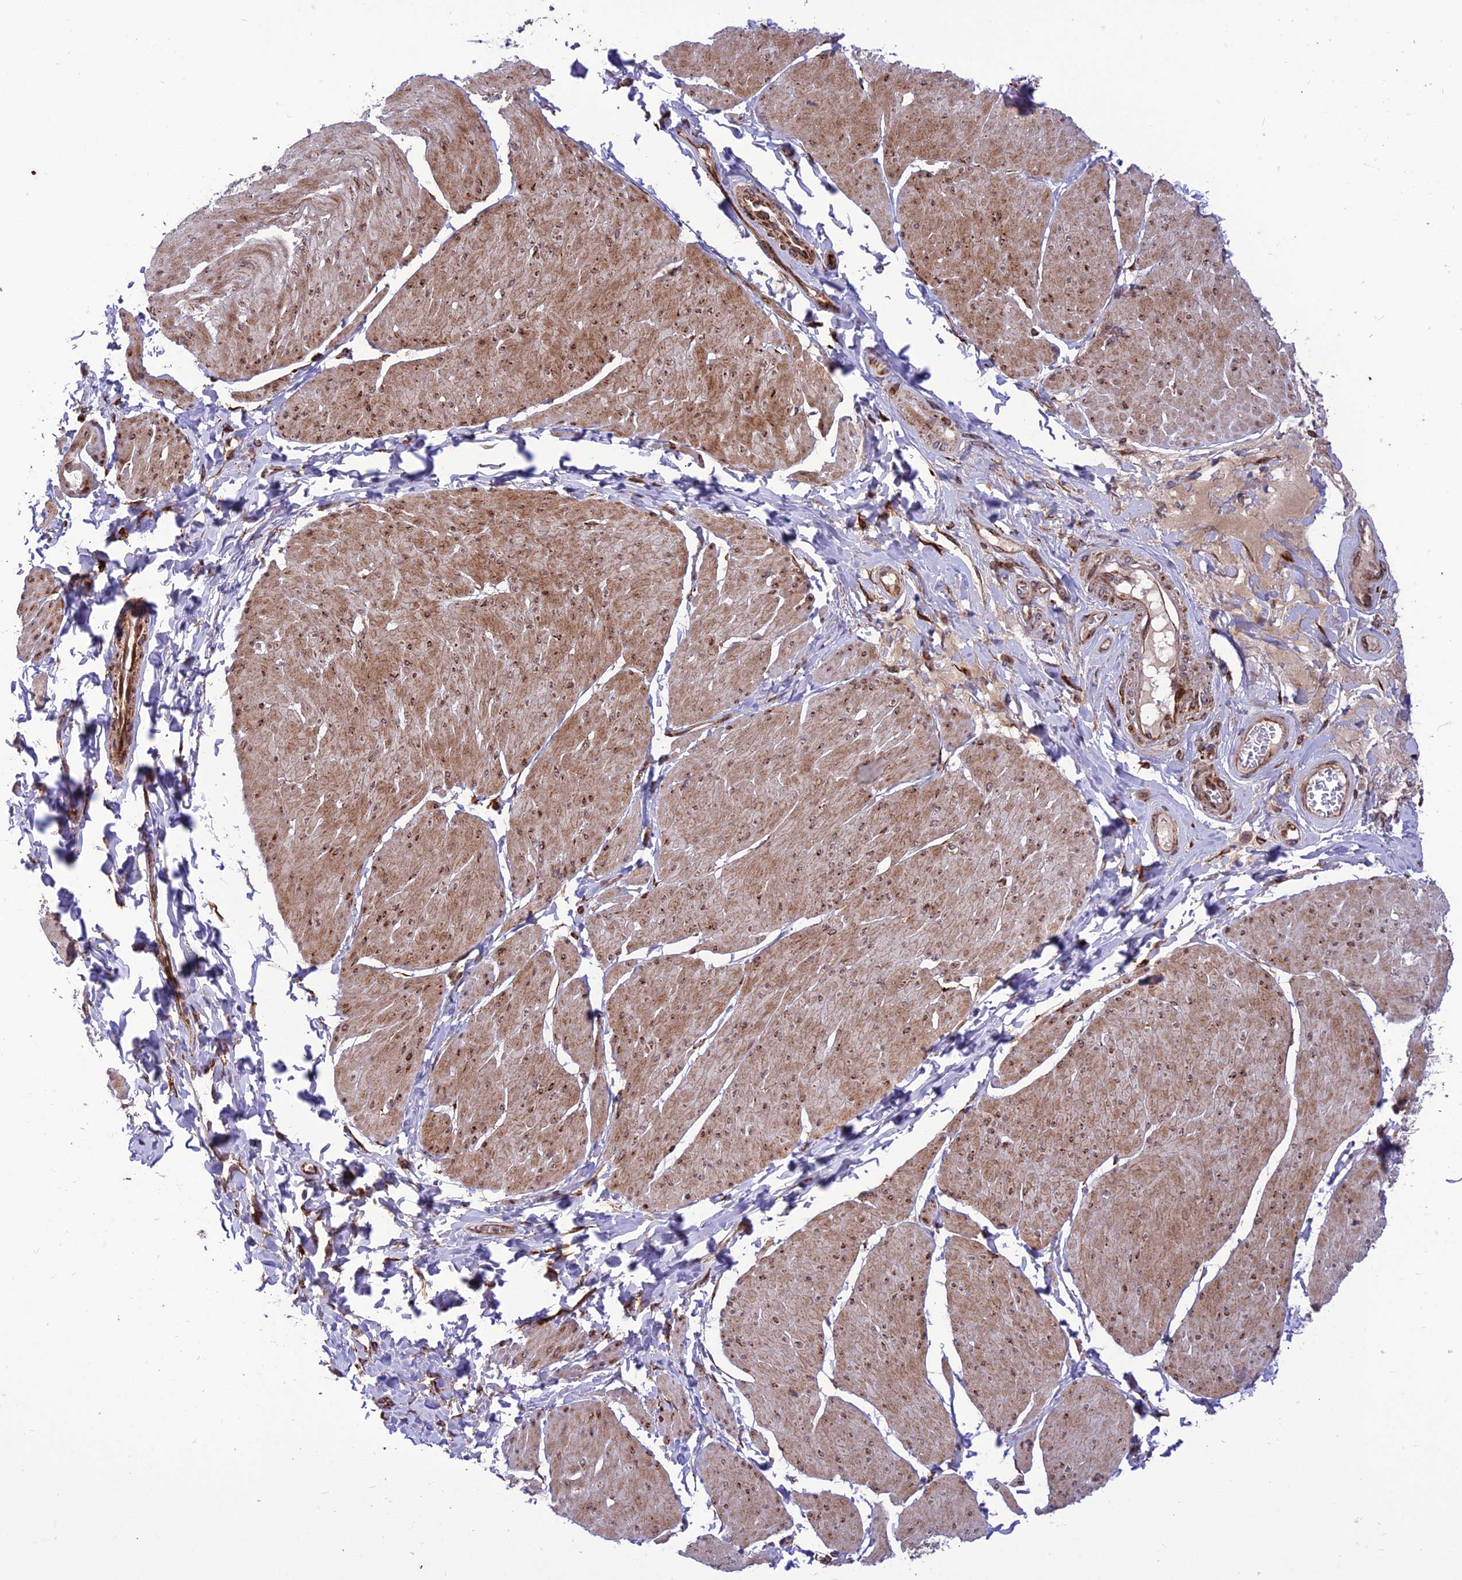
{"staining": {"intensity": "moderate", "quantity": ">75%", "location": "cytoplasmic/membranous"}, "tissue": "smooth muscle", "cell_type": "Smooth muscle cells", "image_type": "normal", "snomed": [{"axis": "morphology", "description": "Urothelial carcinoma, High grade"}, {"axis": "topography", "description": "Urinary bladder"}], "caption": "Smooth muscle cells display medium levels of moderate cytoplasmic/membranous positivity in approximately >75% of cells in benign smooth muscle. Ihc stains the protein of interest in brown and the nuclei are stained blue.", "gene": "CRTAP", "patient": {"sex": "male", "age": 46}}